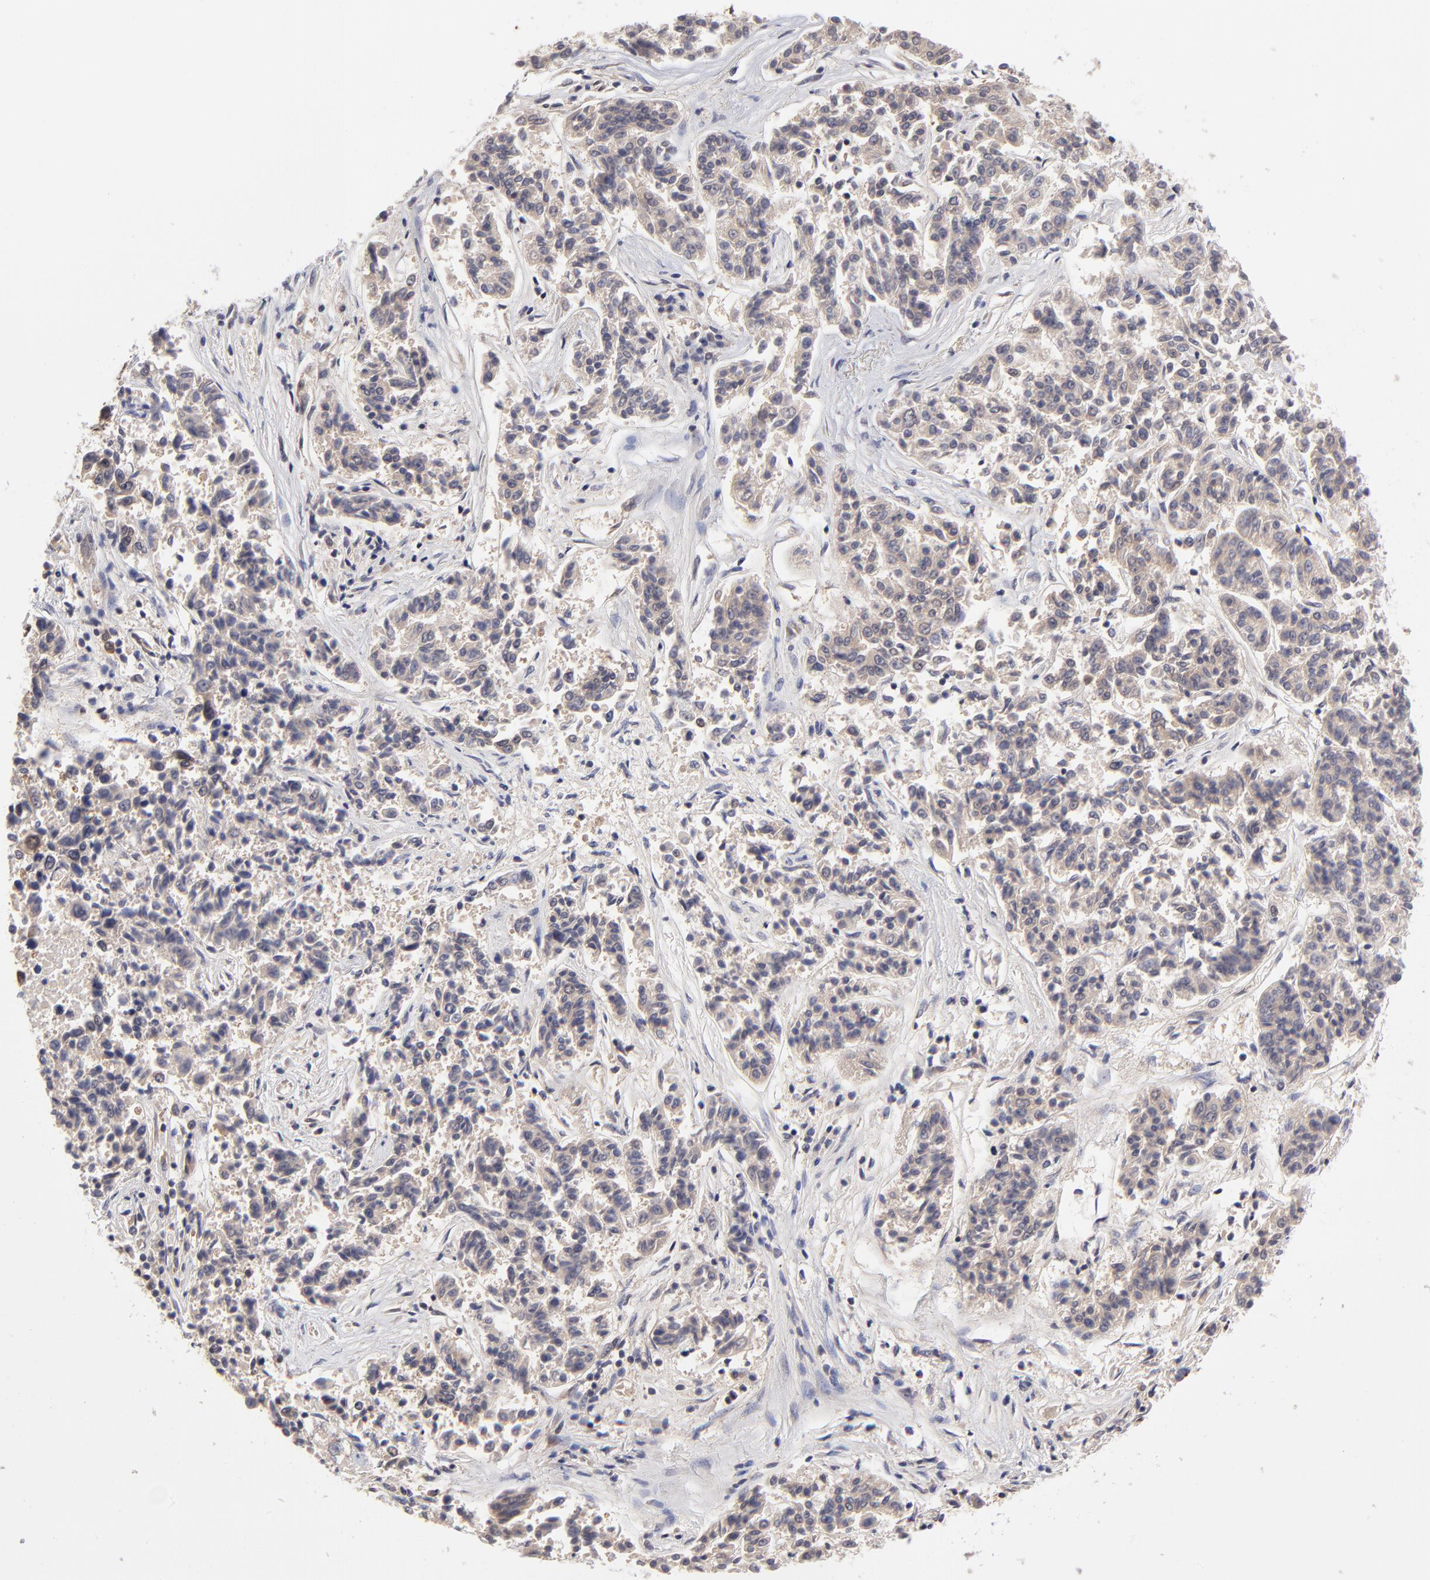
{"staining": {"intensity": "weak", "quantity": ">75%", "location": "cytoplasmic/membranous"}, "tissue": "lung cancer", "cell_type": "Tumor cells", "image_type": "cancer", "snomed": [{"axis": "morphology", "description": "Adenocarcinoma, NOS"}, {"axis": "topography", "description": "Lung"}], "caption": "Immunohistochemical staining of lung cancer (adenocarcinoma) demonstrates low levels of weak cytoplasmic/membranous staining in approximately >75% of tumor cells.", "gene": "UBE2E3", "patient": {"sex": "male", "age": 84}}